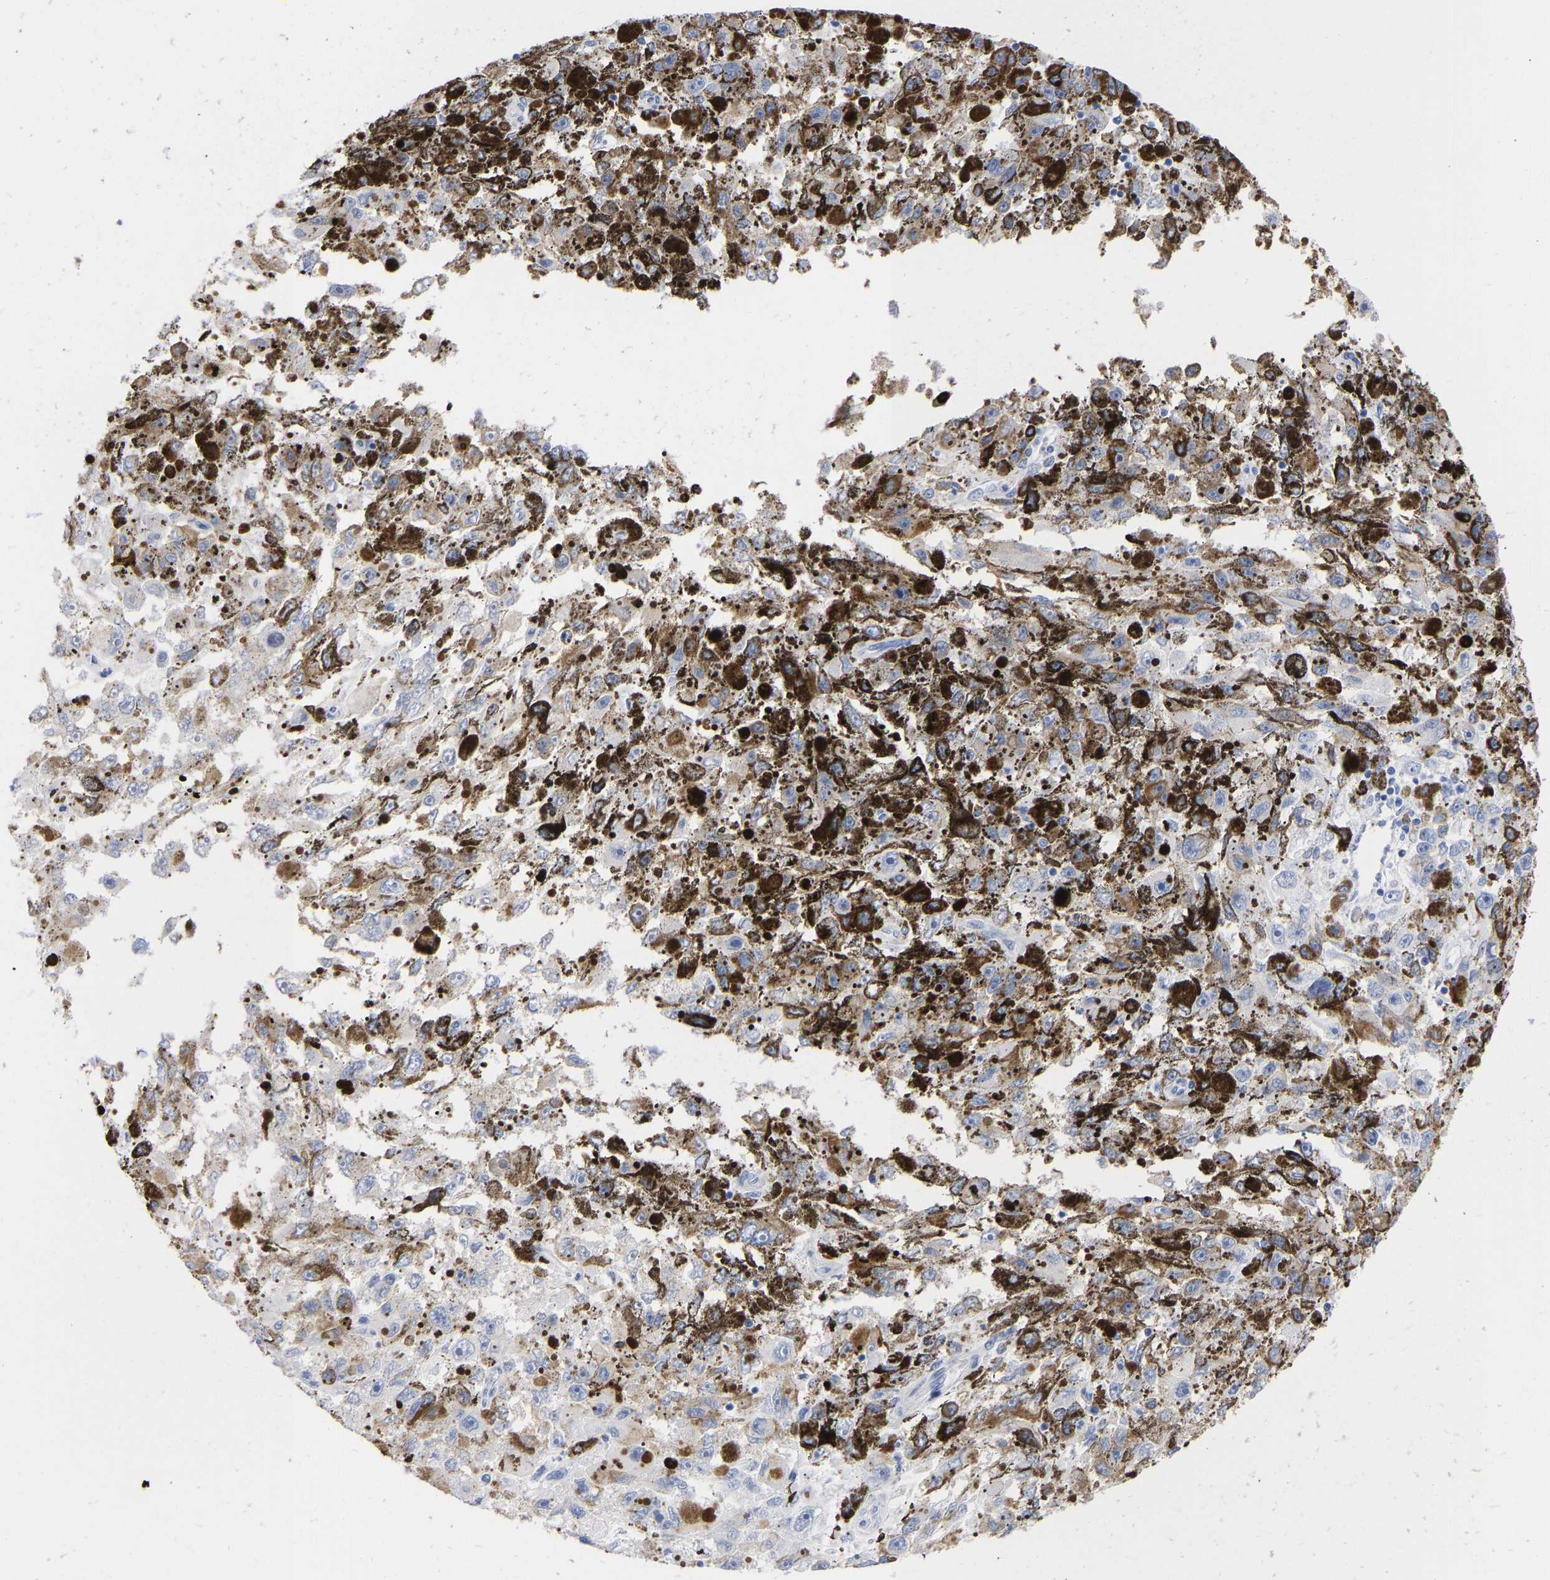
{"staining": {"intensity": "negative", "quantity": "none", "location": "none"}, "tissue": "melanoma", "cell_type": "Tumor cells", "image_type": "cancer", "snomed": [{"axis": "morphology", "description": "Malignant melanoma, NOS"}, {"axis": "topography", "description": "Skin"}], "caption": "Photomicrograph shows no significant protein staining in tumor cells of malignant melanoma. (Brightfield microscopy of DAB IHC at high magnification).", "gene": "KRT1", "patient": {"sex": "female", "age": 104}}